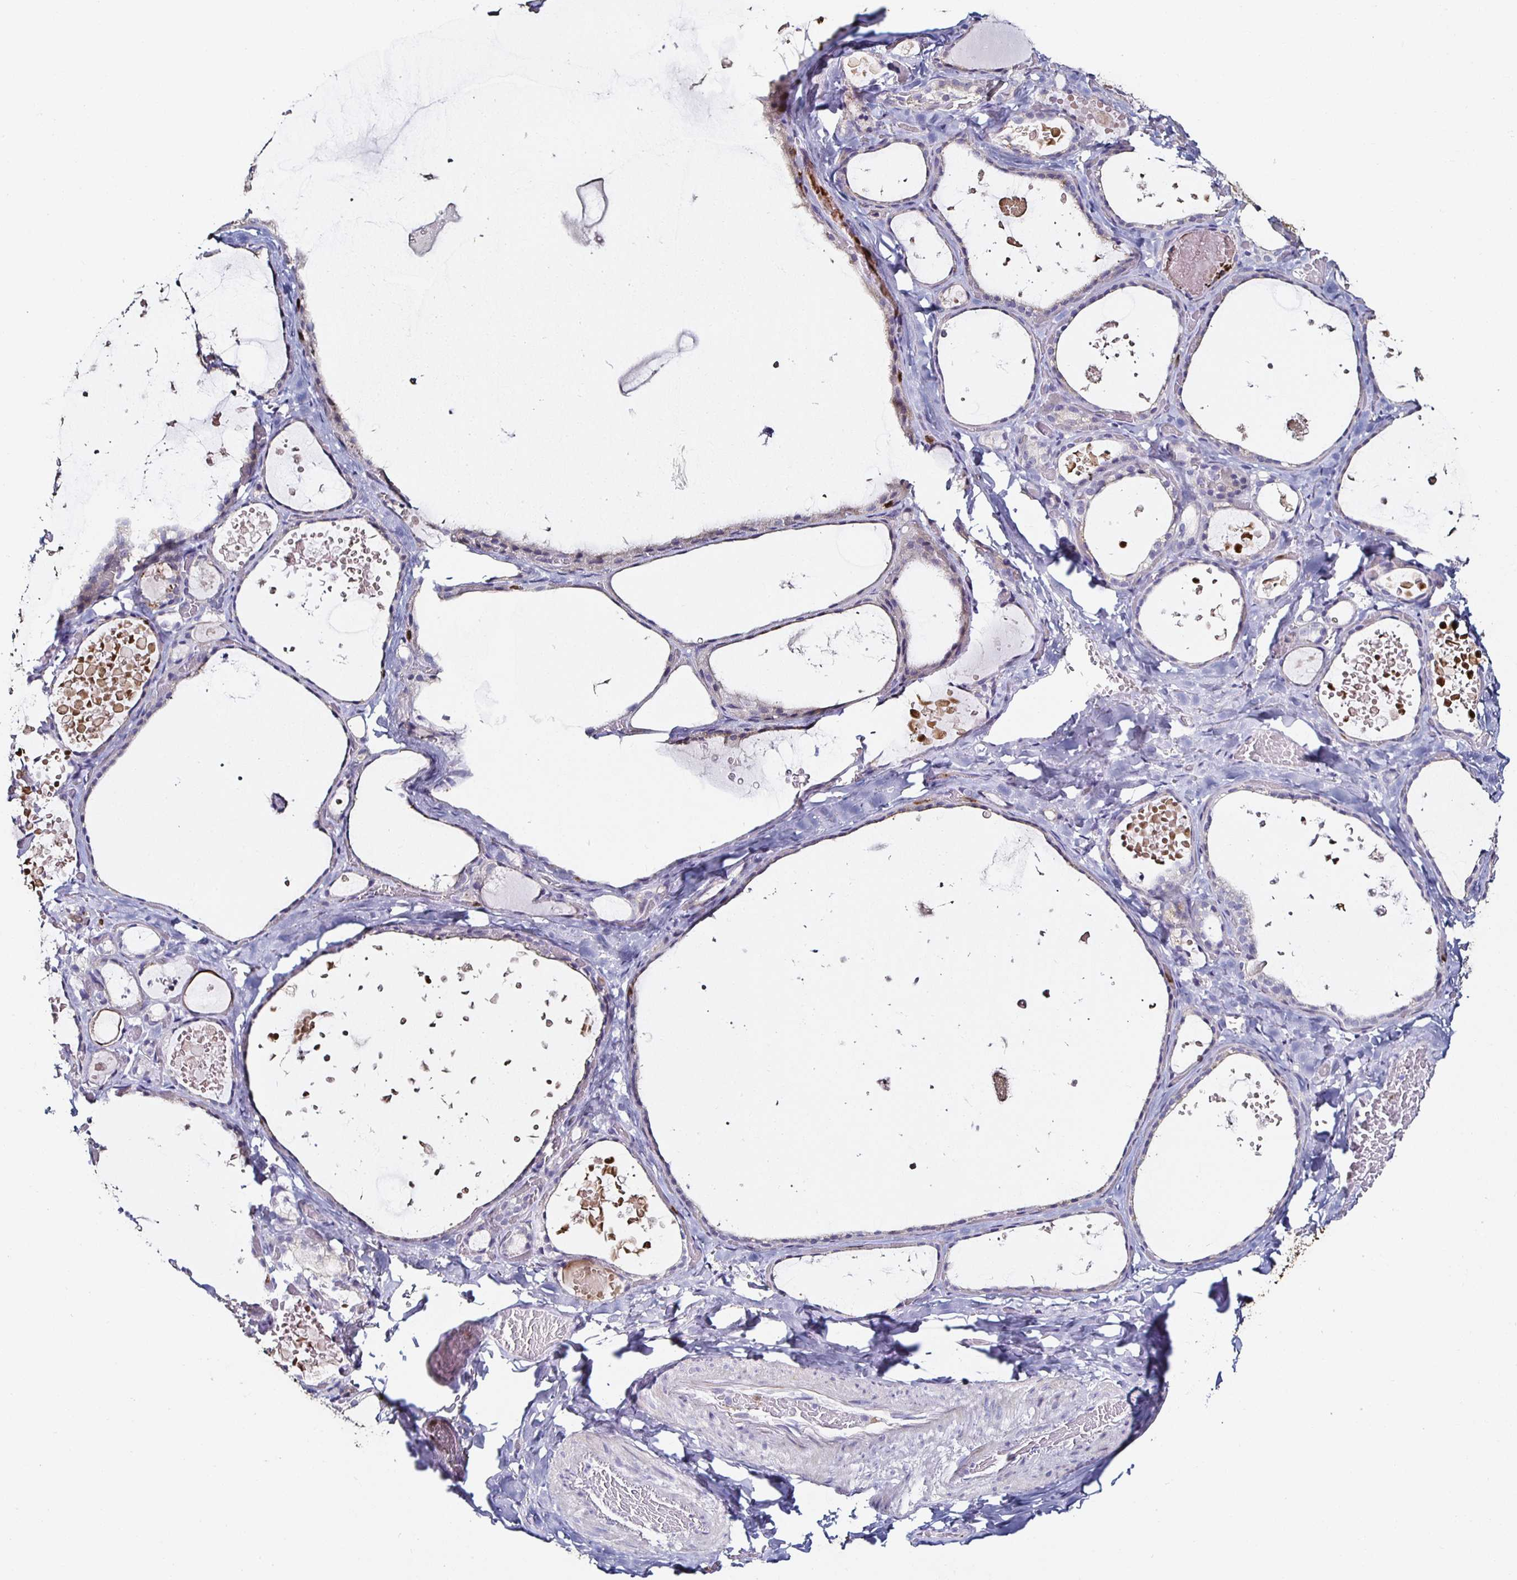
{"staining": {"intensity": "negative", "quantity": "none", "location": "none"}, "tissue": "thyroid gland", "cell_type": "Glandular cells", "image_type": "normal", "snomed": [{"axis": "morphology", "description": "Normal tissue, NOS"}, {"axis": "topography", "description": "Thyroid gland"}], "caption": "An IHC photomicrograph of normal thyroid gland is shown. There is no staining in glandular cells of thyroid gland. (Brightfield microscopy of DAB (3,3'-diaminobenzidine) IHC at high magnification).", "gene": "TLR4", "patient": {"sex": "female", "age": 56}}